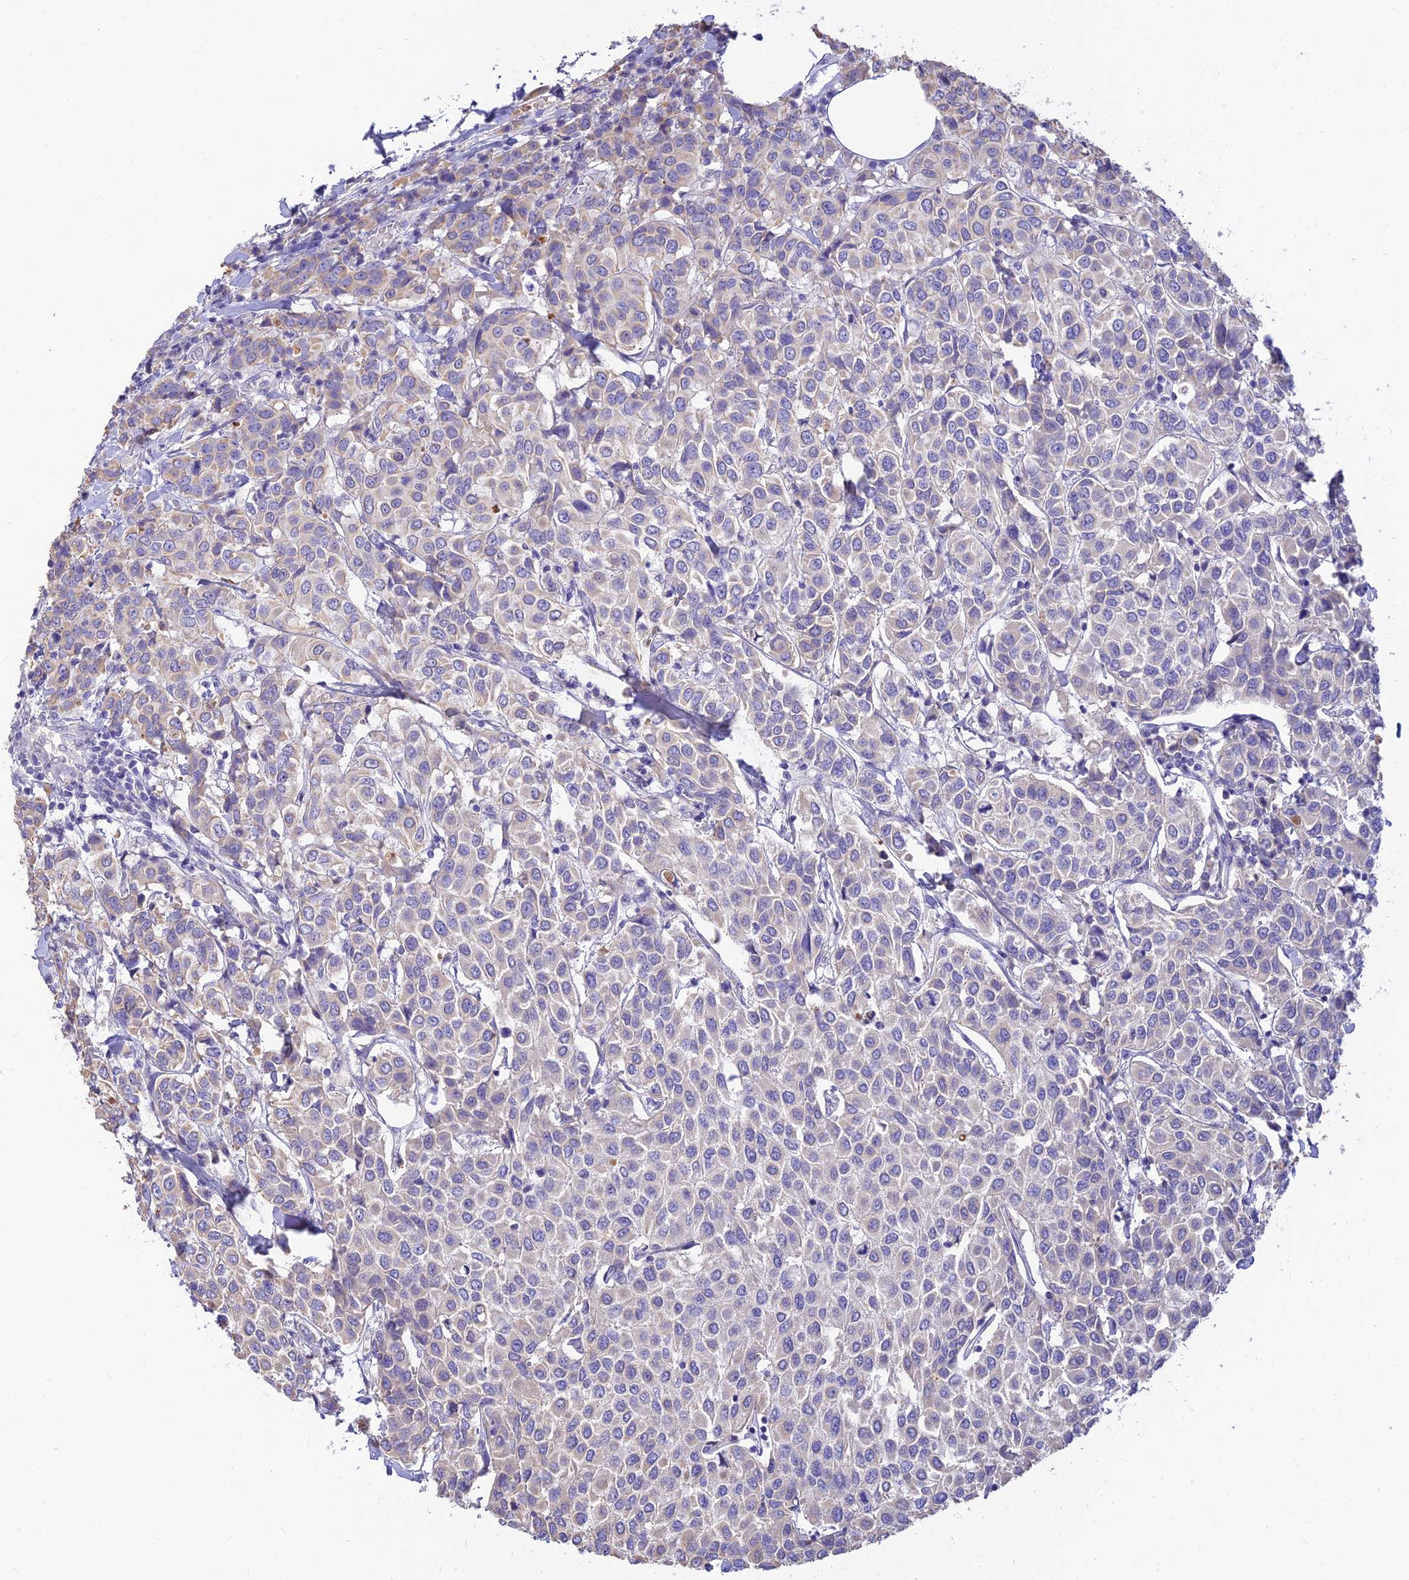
{"staining": {"intensity": "weak", "quantity": "<25%", "location": "cytoplasmic/membranous"}, "tissue": "breast cancer", "cell_type": "Tumor cells", "image_type": "cancer", "snomed": [{"axis": "morphology", "description": "Duct carcinoma"}, {"axis": "topography", "description": "Breast"}], "caption": "This image is of breast cancer (infiltrating ductal carcinoma) stained with immunohistochemistry (IHC) to label a protein in brown with the nuclei are counter-stained blue. There is no positivity in tumor cells.", "gene": "INTS13", "patient": {"sex": "female", "age": 55}}